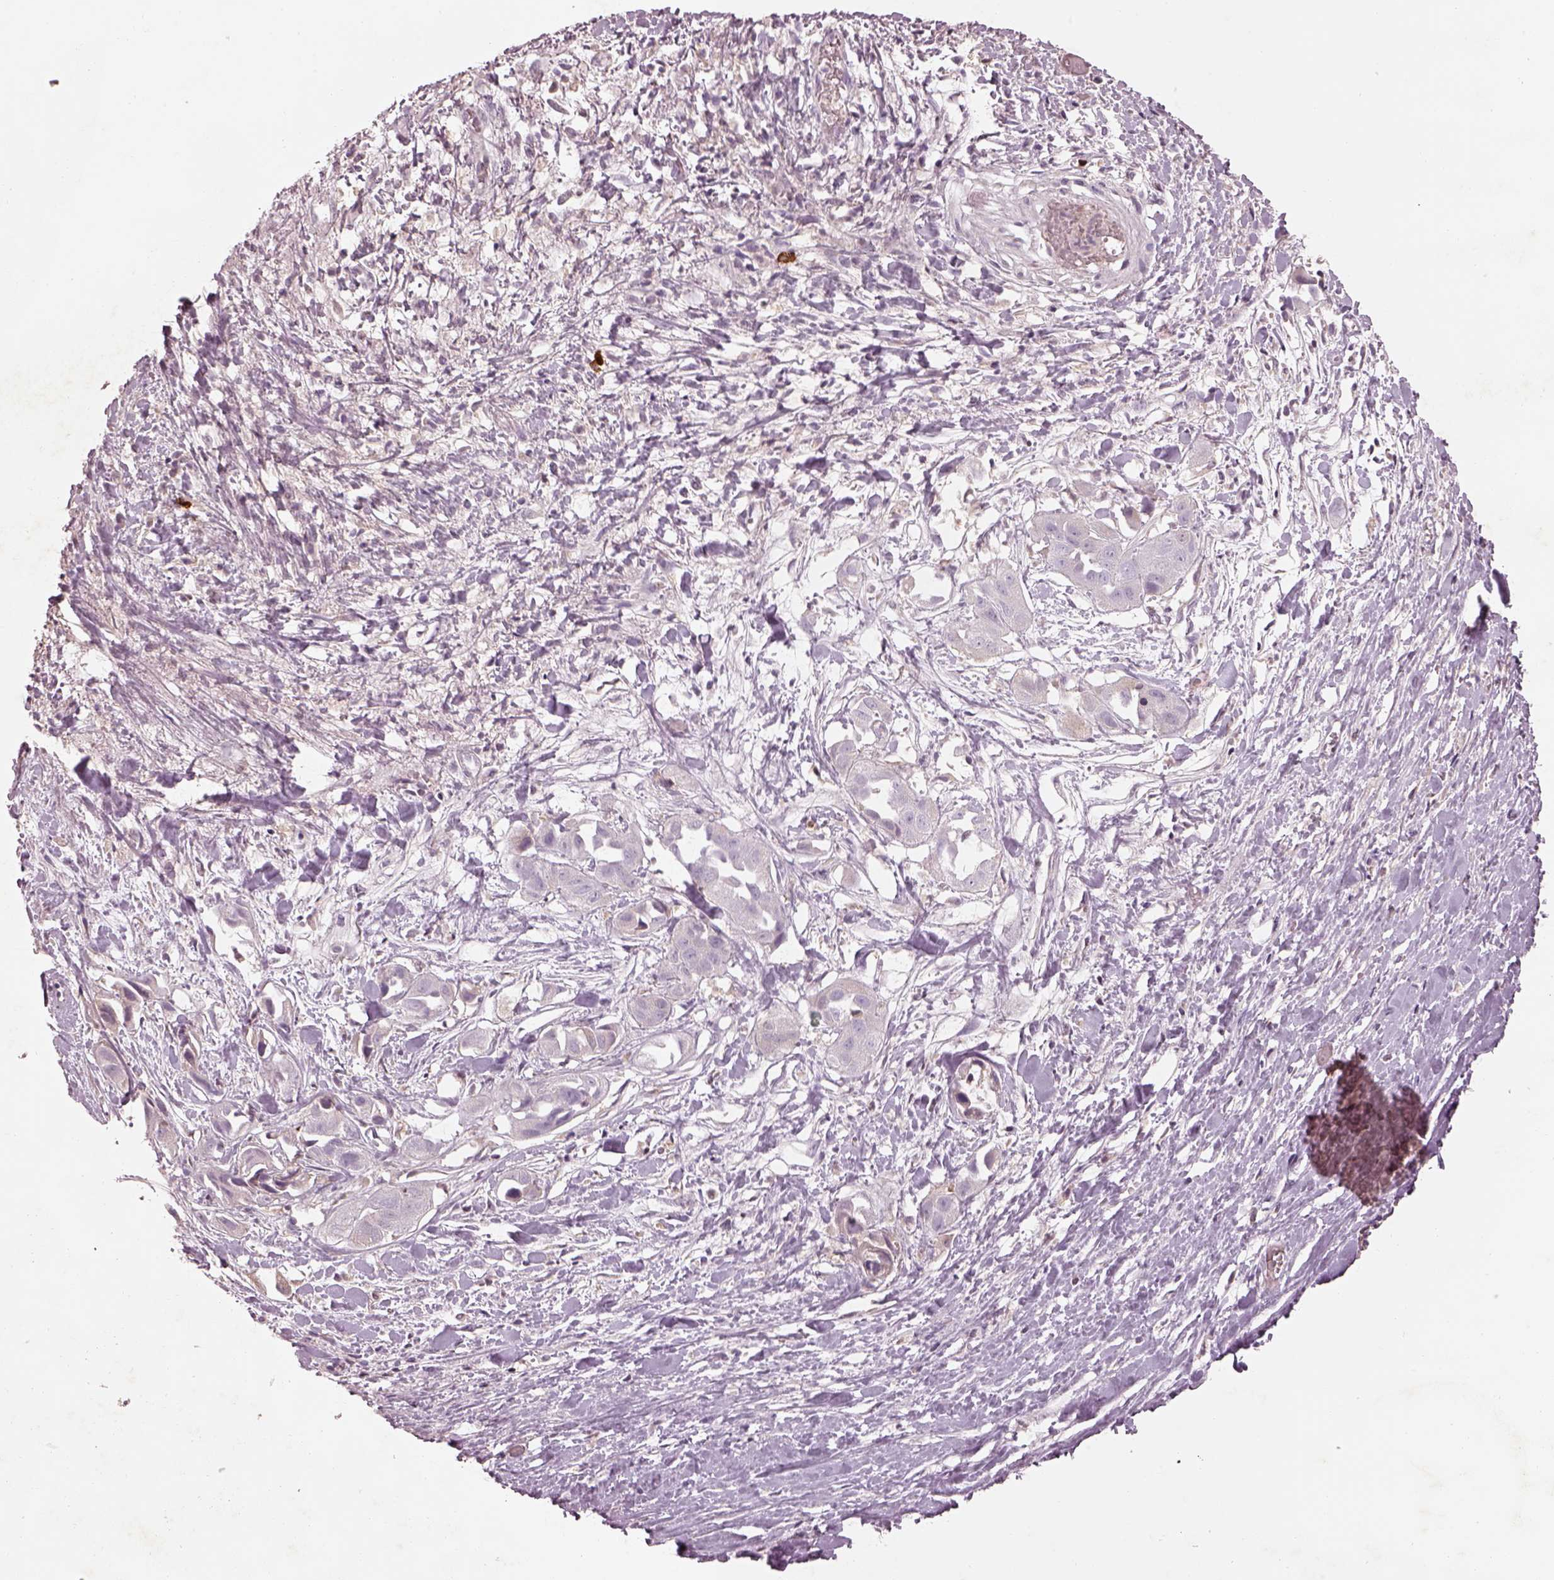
{"staining": {"intensity": "negative", "quantity": "none", "location": "none"}, "tissue": "liver cancer", "cell_type": "Tumor cells", "image_type": "cancer", "snomed": [{"axis": "morphology", "description": "Cholangiocarcinoma"}, {"axis": "topography", "description": "Liver"}], "caption": "IHC of human liver cholangiocarcinoma exhibits no positivity in tumor cells.", "gene": "TLX3", "patient": {"sex": "female", "age": 52}}